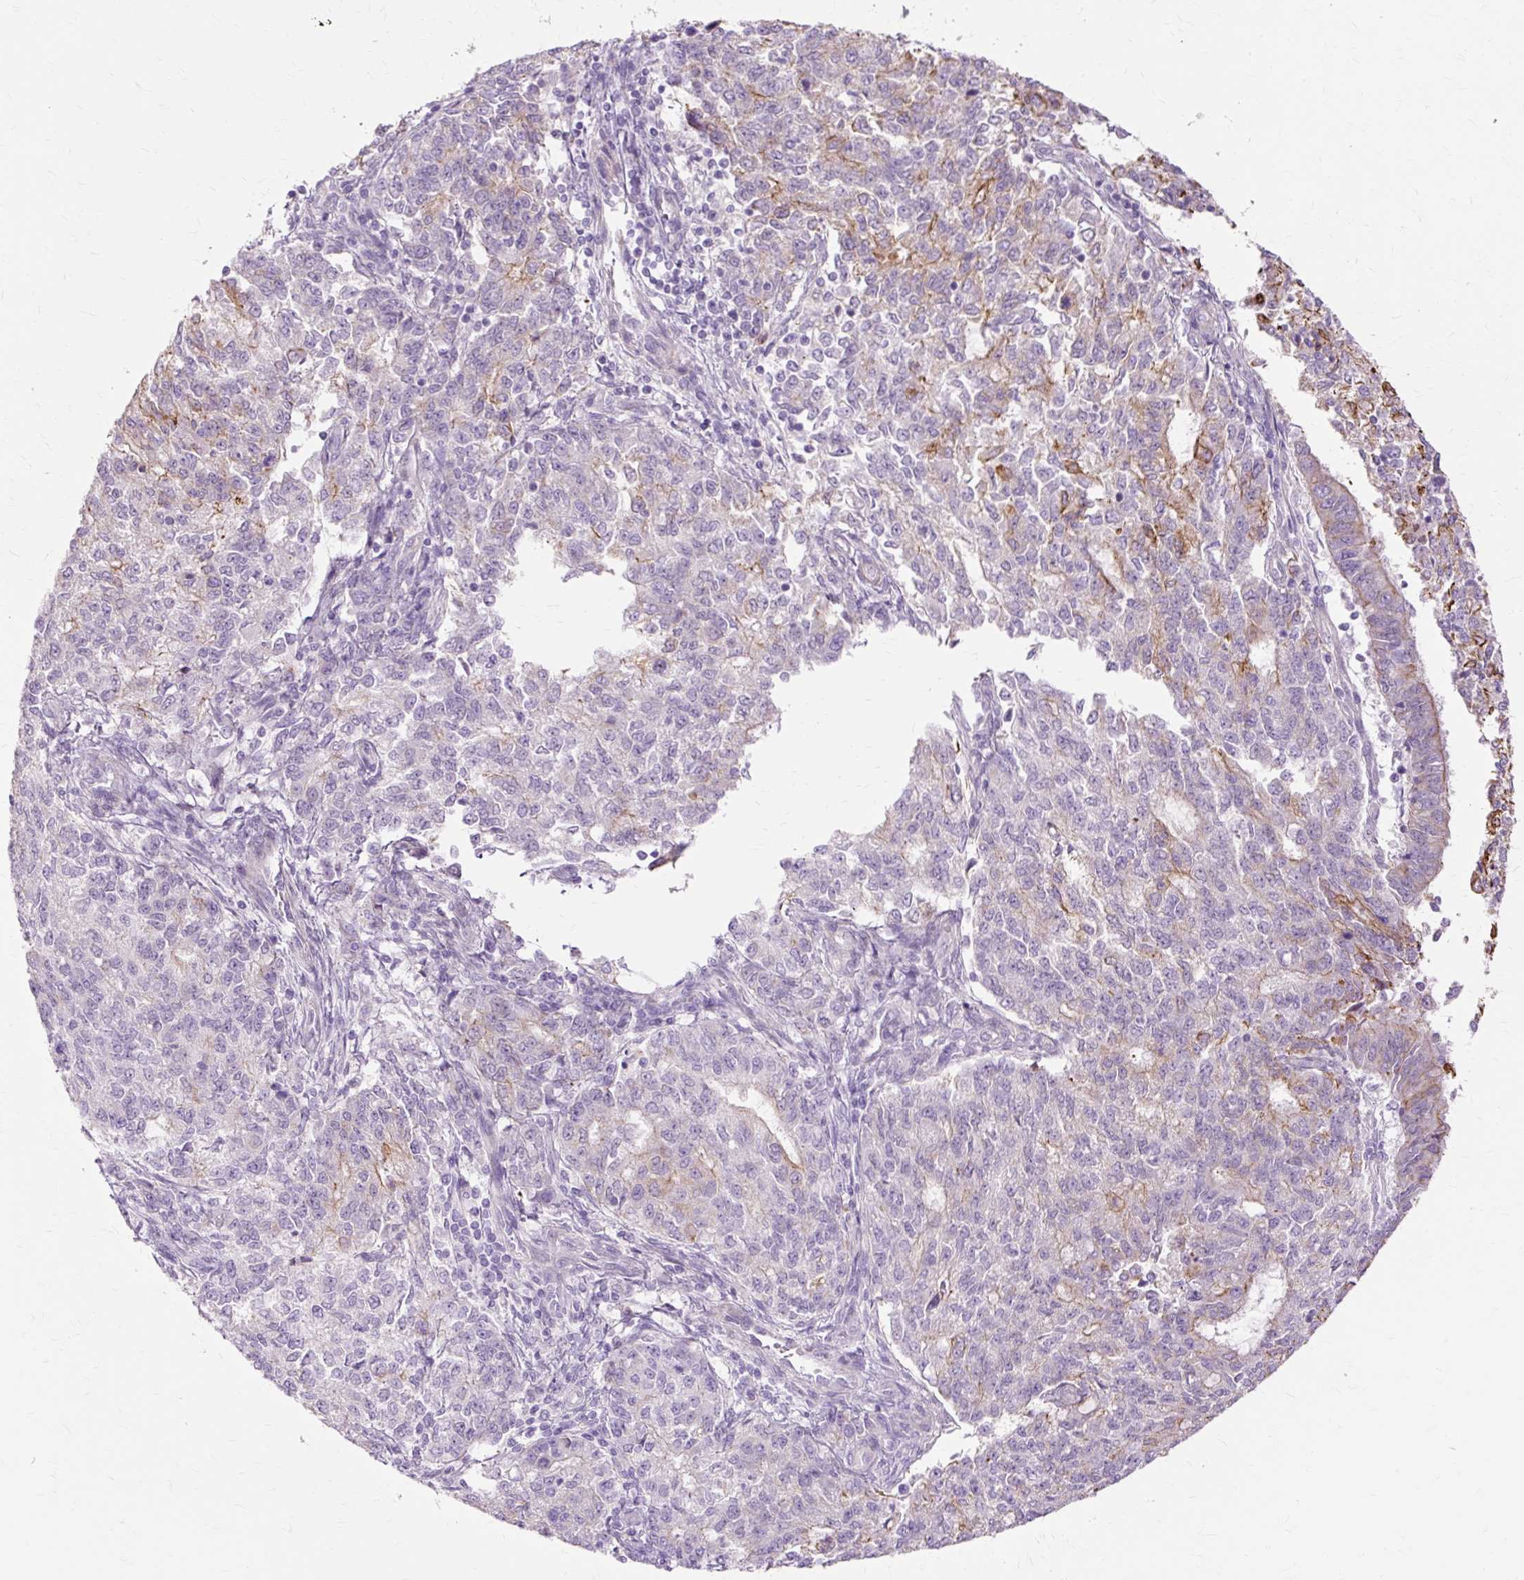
{"staining": {"intensity": "moderate", "quantity": "<25%", "location": "cytoplasmic/membranous"}, "tissue": "endometrial cancer", "cell_type": "Tumor cells", "image_type": "cancer", "snomed": [{"axis": "morphology", "description": "Adenocarcinoma, NOS"}, {"axis": "topography", "description": "Endometrium"}], "caption": "The immunohistochemical stain labels moderate cytoplasmic/membranous positivity in tumor cells of endometrial adenocarcinoma tissue. Nuclei are stained in blue.", "gene": "DCTN4", "patient": {"sex": "female", "age": 50}}